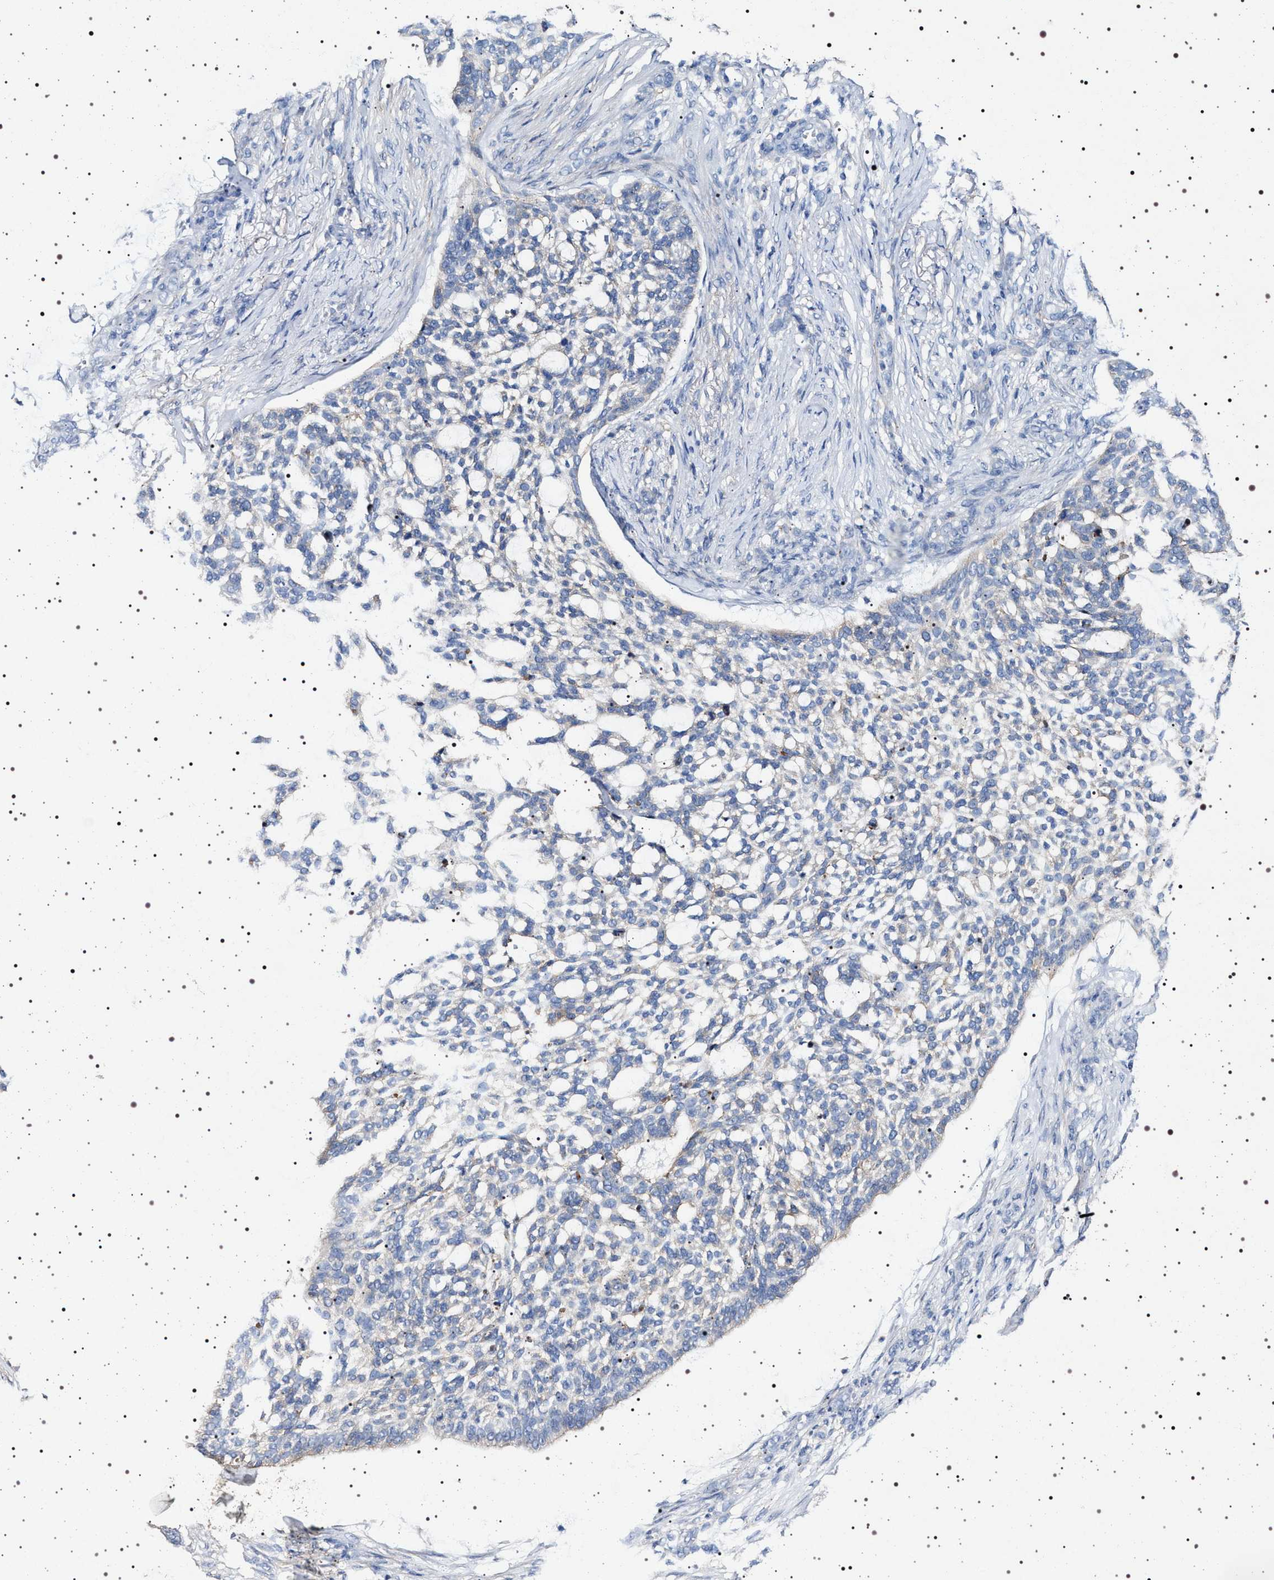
{"staining": {"intensity": "negative", "quantity": "none", "location": "none"}, "tissue": "skin cancer", "cell_type": "Tumor cells", "image_type": "cancer", "snomed": [{"axis": "morphology", "description": "Basal cell carcinoma"}, {"axis": "topography", "description": "Skin"}], "caption": "Immunohistochemistry histopathology image of skin cancer (basal cell carcinoma) stained for a protein (brown), which displays no positivity in tumor cells.", "gene": "NAALADL2", "patient": {"sex": "female", "age": 64}}